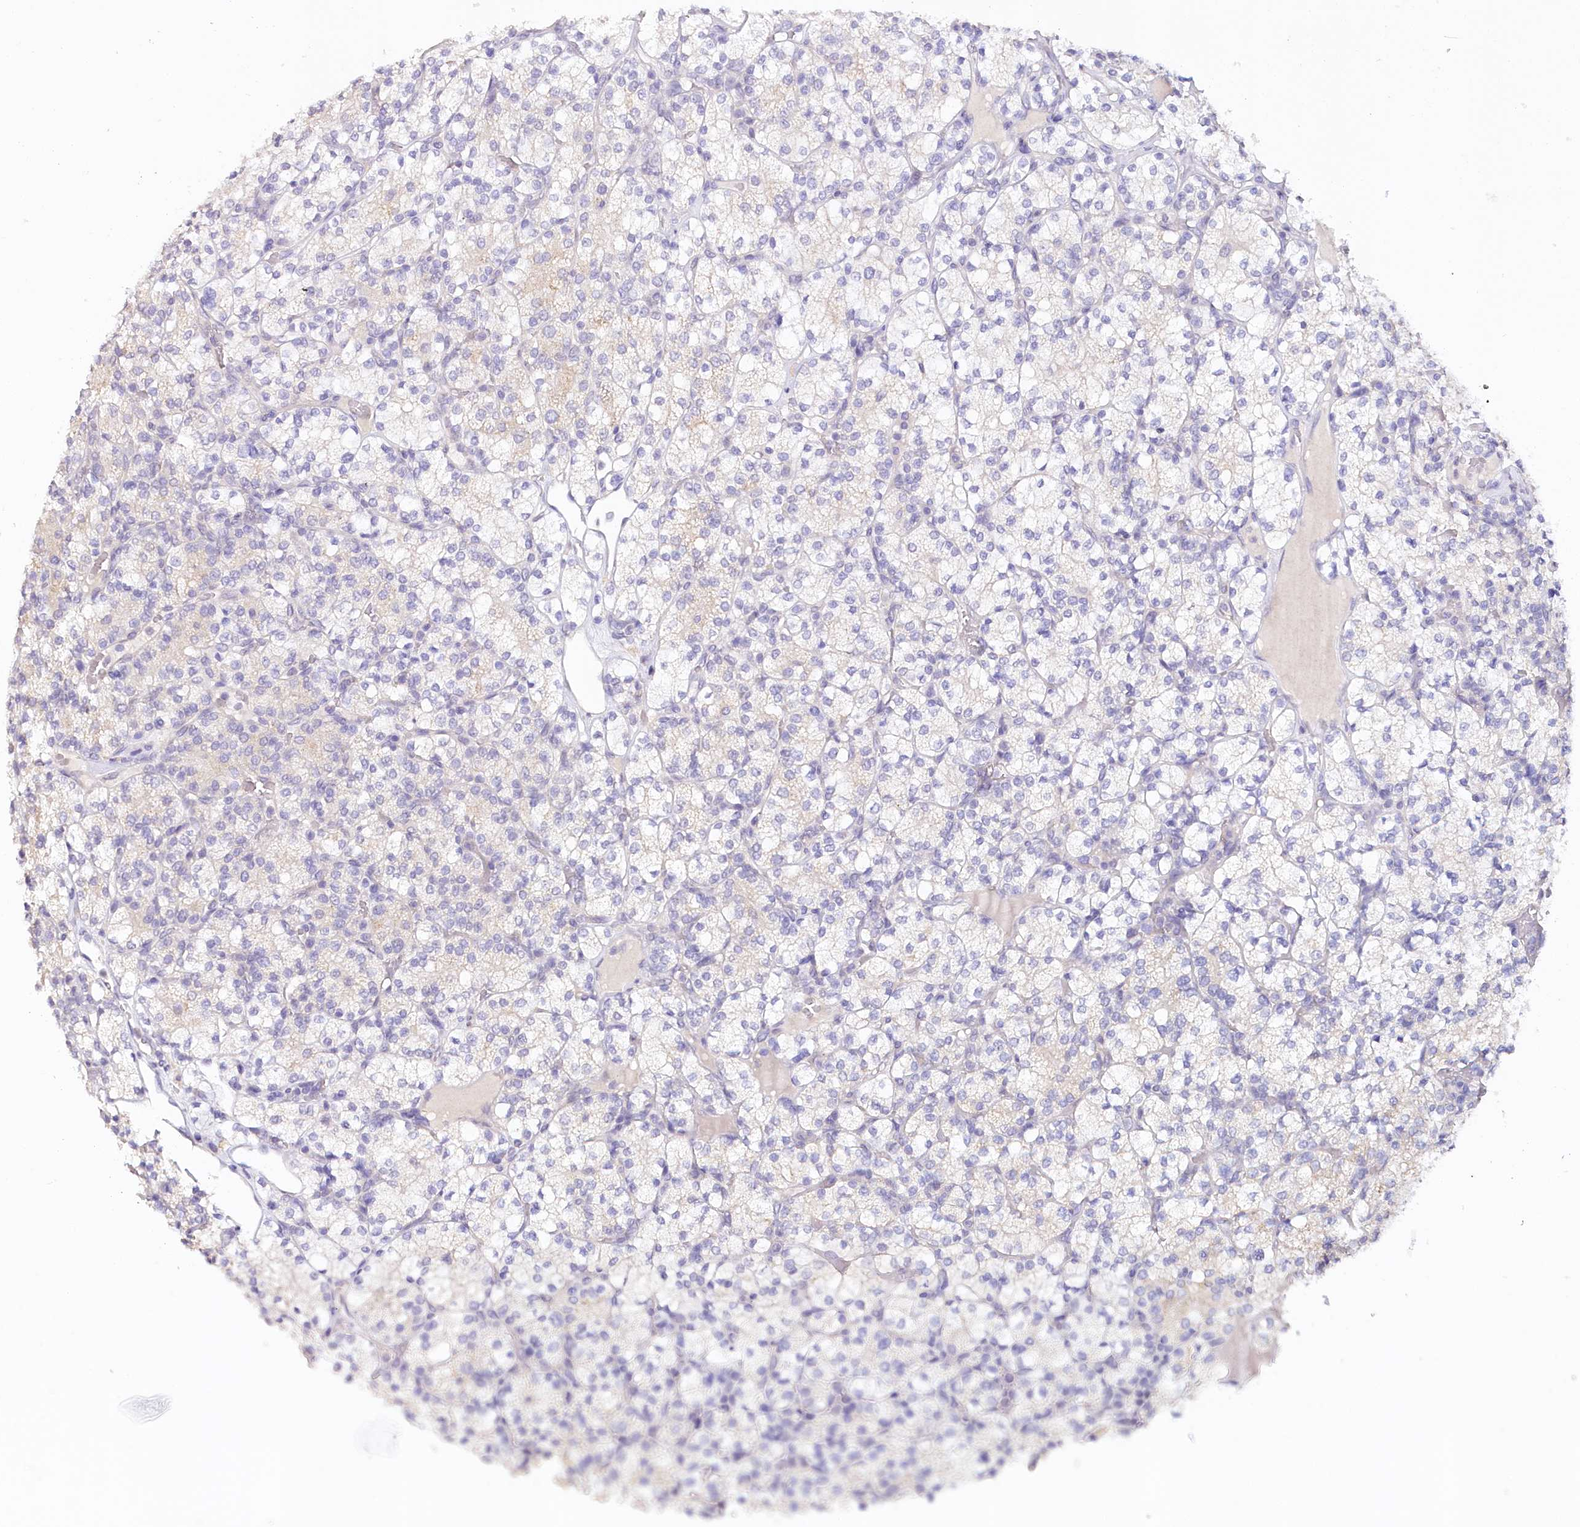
{"staining": {"intensity": "negative", "quantity": "none", "location": "none"}, "tissue": "renal cancer", "cell_type": "Tumor cells", "image_type": "cancer", "snomed": [{"axis": "morphology", "description": "Adenocarcinoma, NOS"}, {"axis": "topography", "description": "Kidney"}], "caption": "A photomicrograph of renal cancer stained for a protein reveals no brown staining in tumor cells.", "gene": "TP53", "patient": {"sex": "male", "age": 77}}